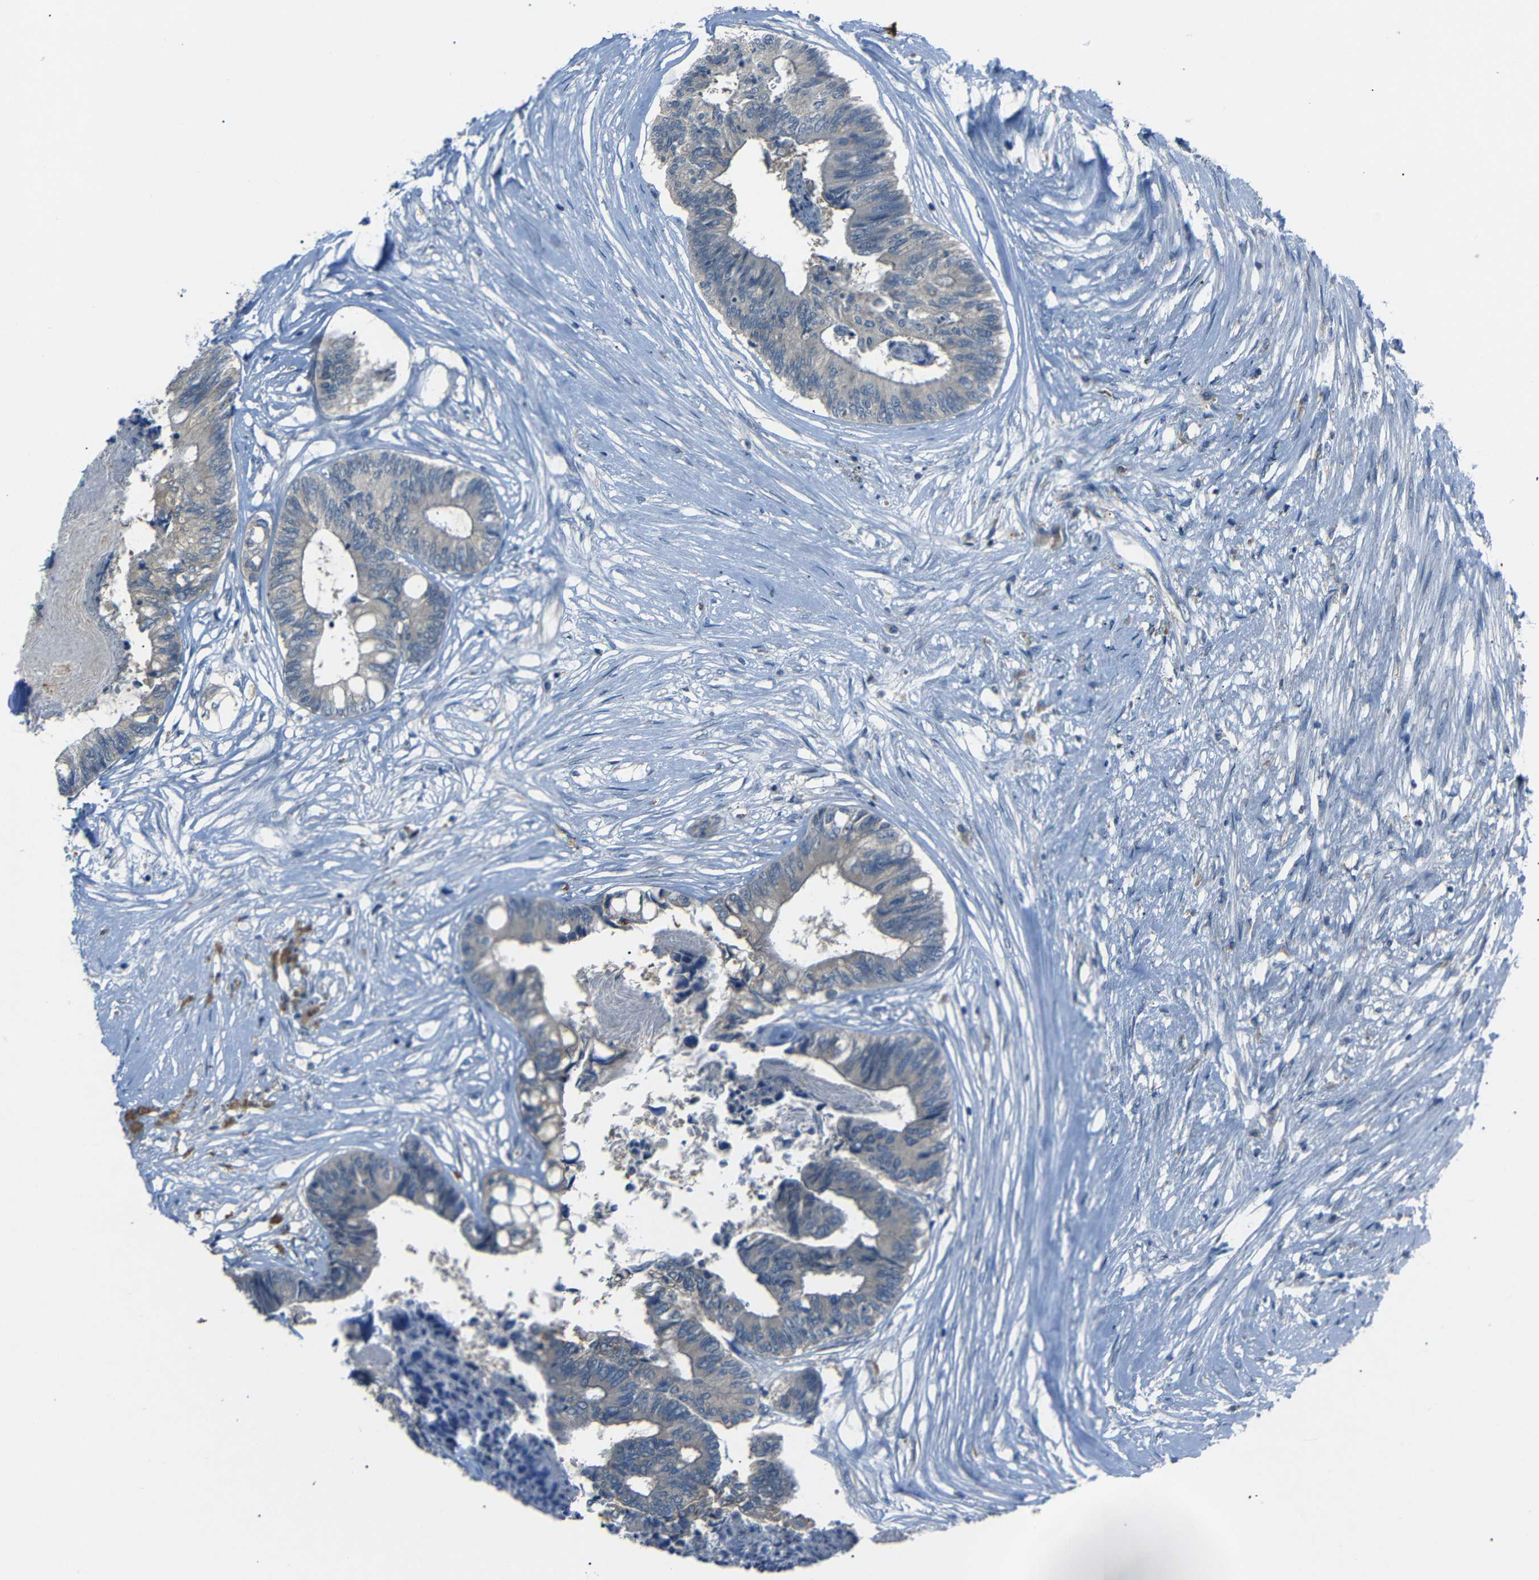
{"staining": {"intensity": "negative", "quantity": "none", "location": "none"}, "tissue": "colorectal cancer", "cell_type": "Tumor cells", "image_type": "cancer", "snomed": [{"axis": "morphology", "description": "Adenocarcinoma, NOS"}, {"axis": "topography", "description": "Rectum"}], "caption": "Immunohistochemistry image of adenocarcinoma (colorectal) stained for a protein (brown), which shows no expression in tumor cells. The staining is performed using DAB (3,3'-diaminobenzidine) brown chromogen with nuclei counter-stained in using hematoxylin.", "gene": "C6orf89", "patient": {"sex": "male", "age": 63}}